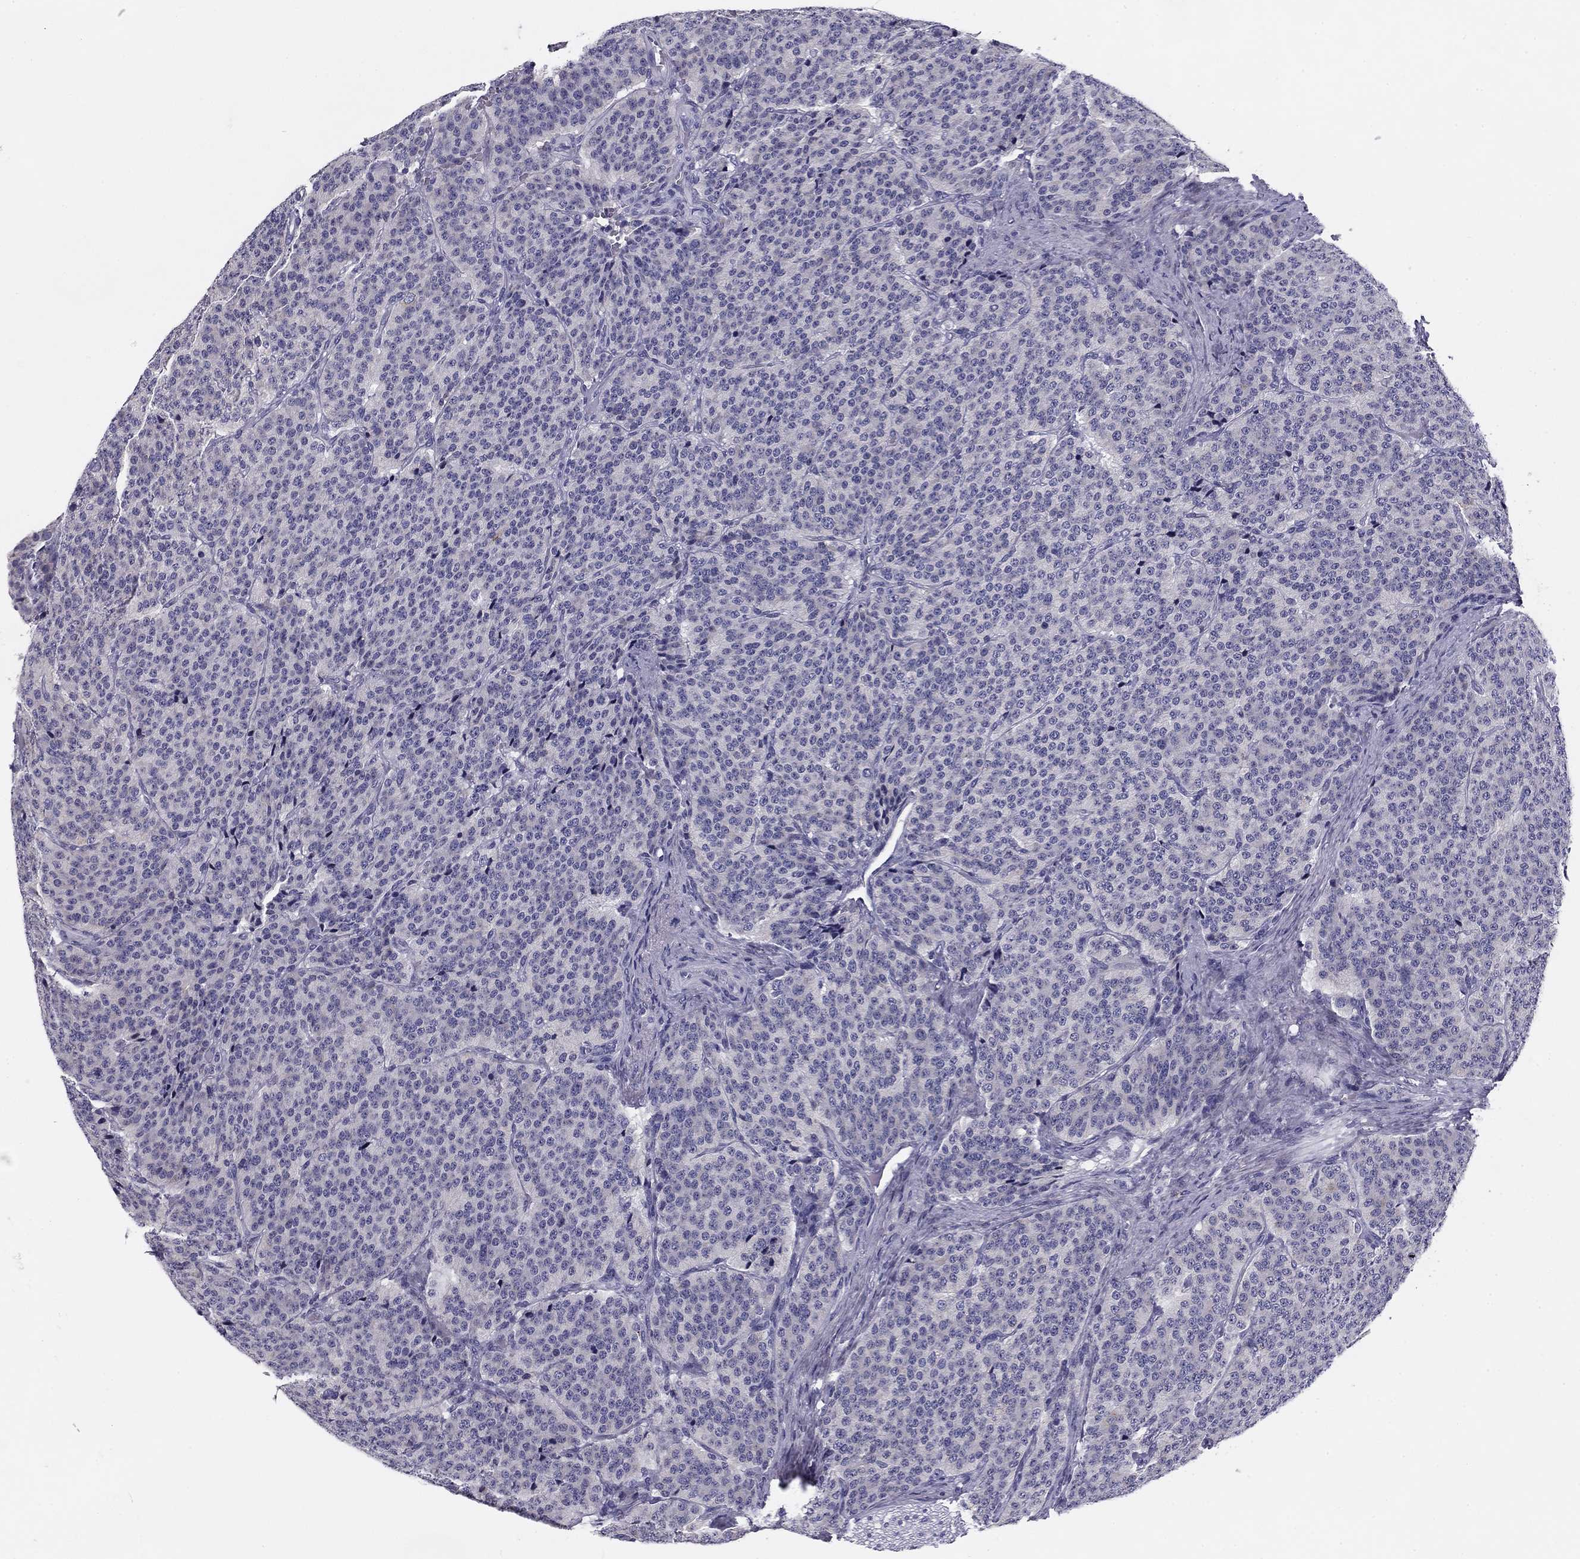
{"staining": {"intensity": "negative", "quantity": "none", "location": "none"}, "tissue": "carcinoid", "cell_type": "Tumor cells", "image_type": "cancer", "snomed": [{"axis": "morphology", "description": "Carcinoid, malignant, NOS"}, {"axis": "topography", "description": "Small intestine"}], "caption": "High magnification brightfield microscopy of carcinoid stained with DAB (3,3'-diaminobenzidine) (brown) and counterstained with hematoxylin (blue): tumor cells show no significant positivity.", "gene": "TMED3", "patient": {"sex": "female", "age": 58}}